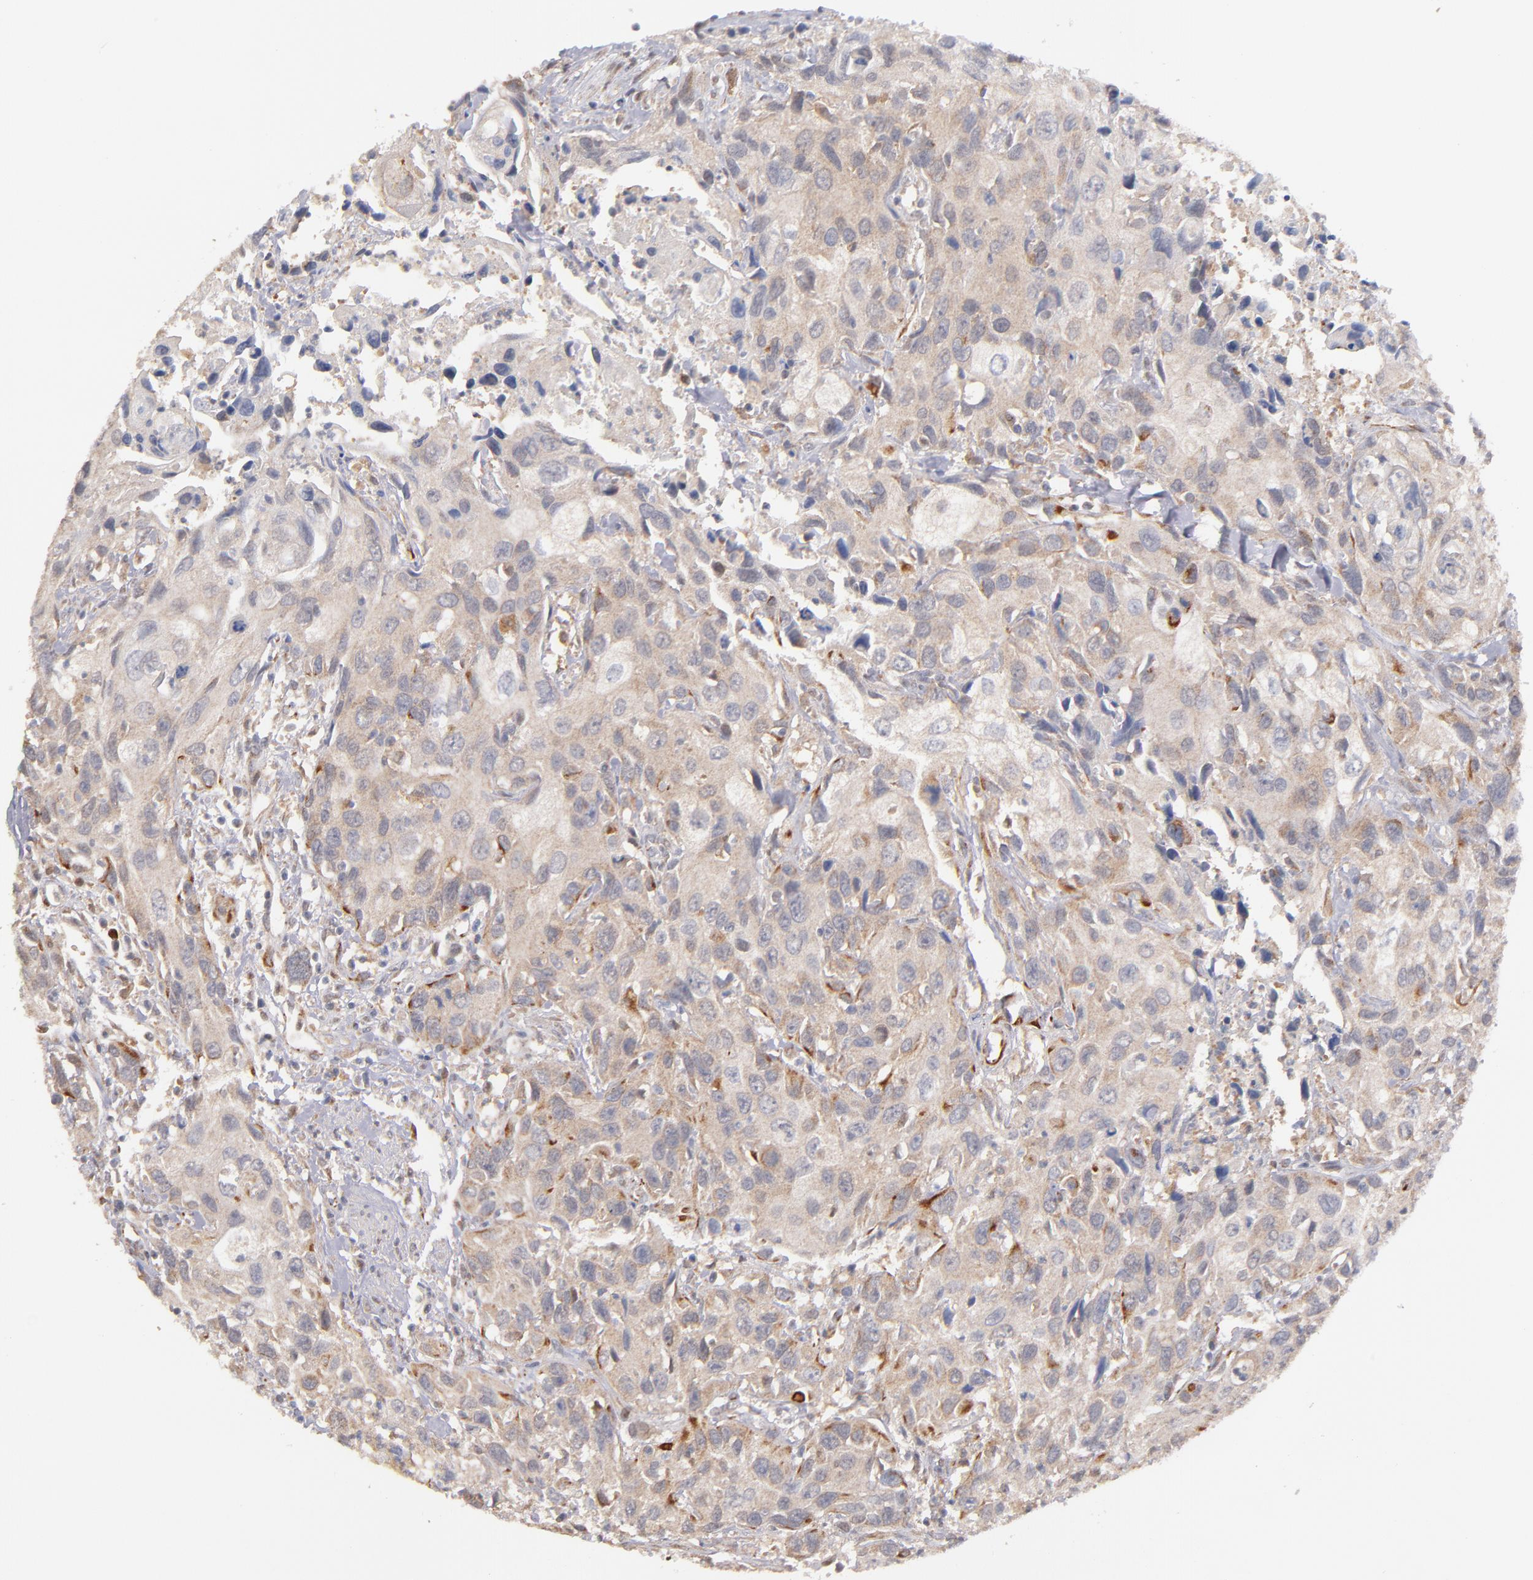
{"staining": {"intensity": "moderate", "quantity": ">75%", "location": "cytoplasmic/membranous"}, "tissue": "urothelial cancer", "cell_type": "Tumor cells", "image_type": "cancer", "snomed": [{"axis": "morphology", "description": "Urothelial carcinoma, High grade"}, {"axis": "topography", "description": "Urinary bladder"}], "caption": "A medium amount of moderate cytoplasmic/membranous positivity is present in approximately >75% of tumor cells in urothelial cancer tissue.", "gene": "GMFG", "patient": {"sex": "male", "age": 71}}